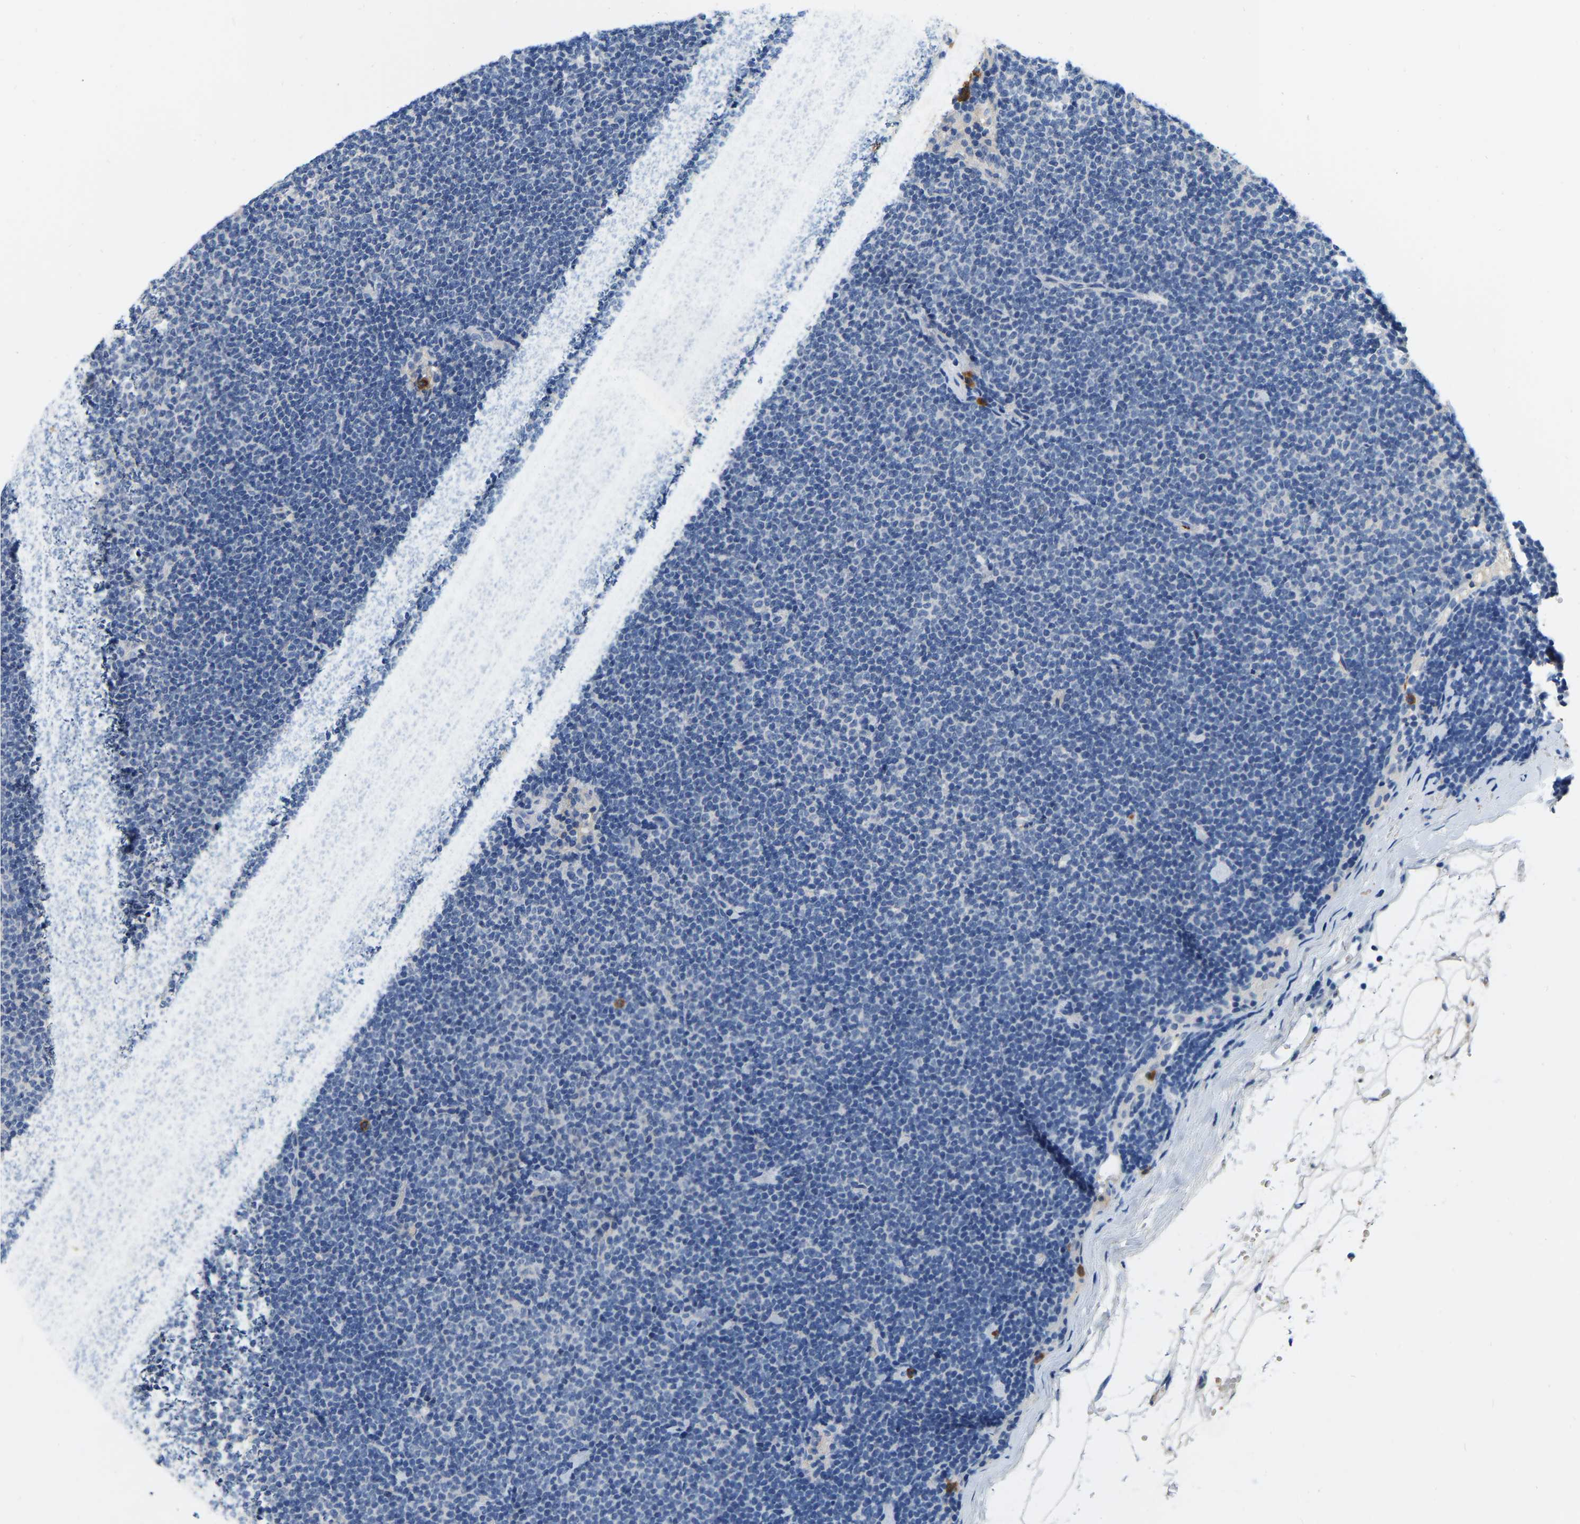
{"staining": {"intensity": "negative", "quantity": "none", "location": "none"}, "tissue": "lymphoma", "cell_type": "Tumor cells", "image_type": "cancer", "snomed": [{"axis": "morphology", "description": "Malignant lymphoma, non-Hodgkin's type, Low grade"}, {"axis": "topography", "description": "Lymph node"}], "caption": "Tumor cells show no significant protein staining in lymphoma.", "gene": "RAB27B", "patient": {"sex": "female", "age": 53}}